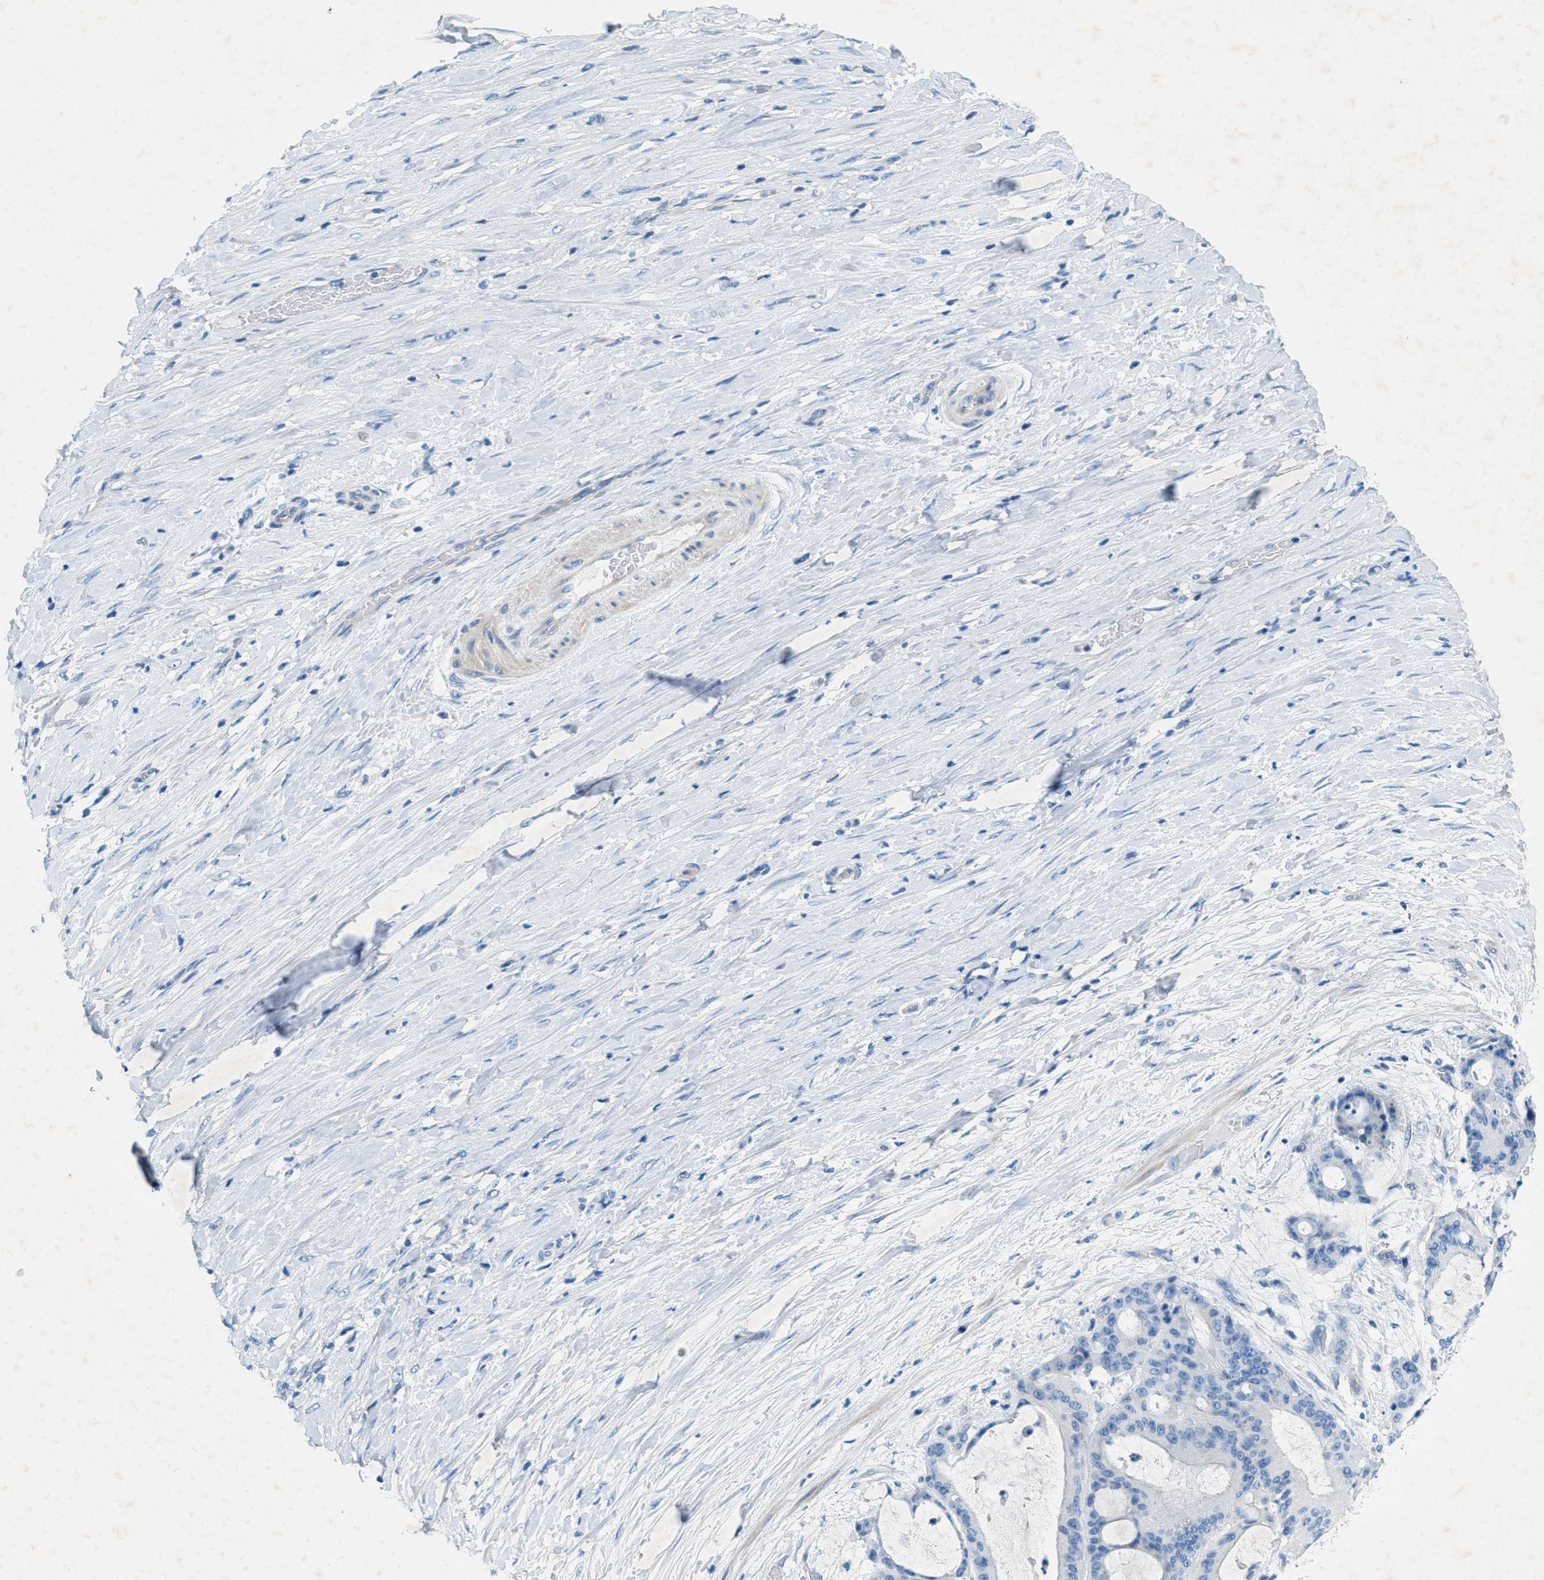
{"staining": {"intensity": "negative", "quantity": "none", "location": "none"}, "tissue": "liver cancer", "cell_type": "Tumor cells", "image_type": "cancer", "snomed": [{"axis": "morphology", "description": "Cholangiocarcinoma"}, {"axis": "topography", "description": "Liver"}], "caption": "IHC image of neoplastic tissue: cholangiocarcinoma (liver) stained with DAB reveals no significant protein expression in tumor cells.", "gene": "GALNT17", "patient": {"sex": "female", "age": 73}}